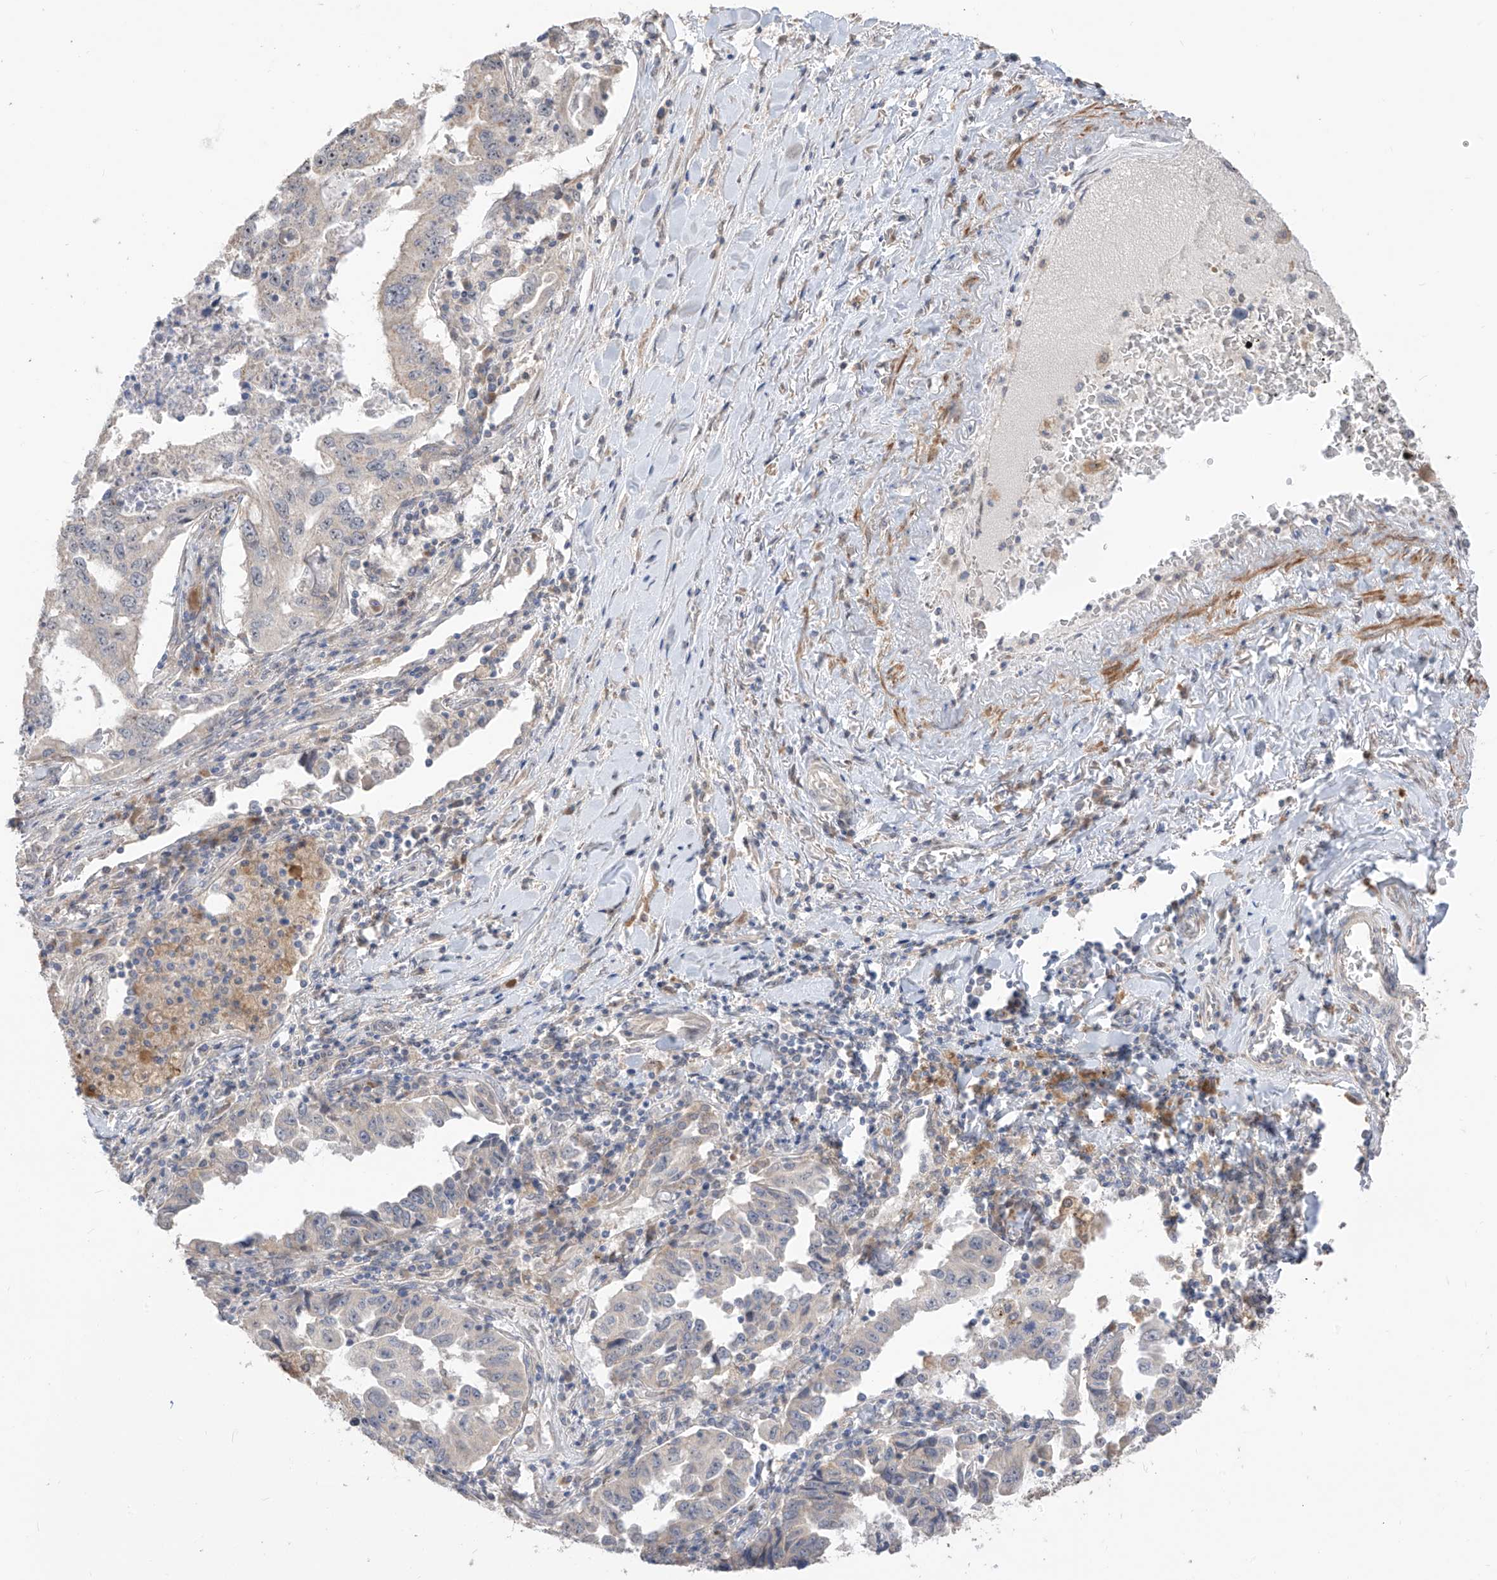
{"staining": {"intensity": "negative", "quantity": "none", "location": "none"}, "tissue": "lung cancer", "cell_type": "Tumor cells", "image_type": "cancer", "snomed": [{"axis": "morphology", "description": "Adenocarcinoma, NOS"}, {"axis": "topography", "description": "Lung"}], "caption": "High magnification brightfield microscopy of adenocarcinoma (lung) stained with DAB (brown) and counterstained with hematoxylin (blue): tumor cells show no significant staining.", "gene": "LATS1", "patient": {"sex": "female", "age": 51}}